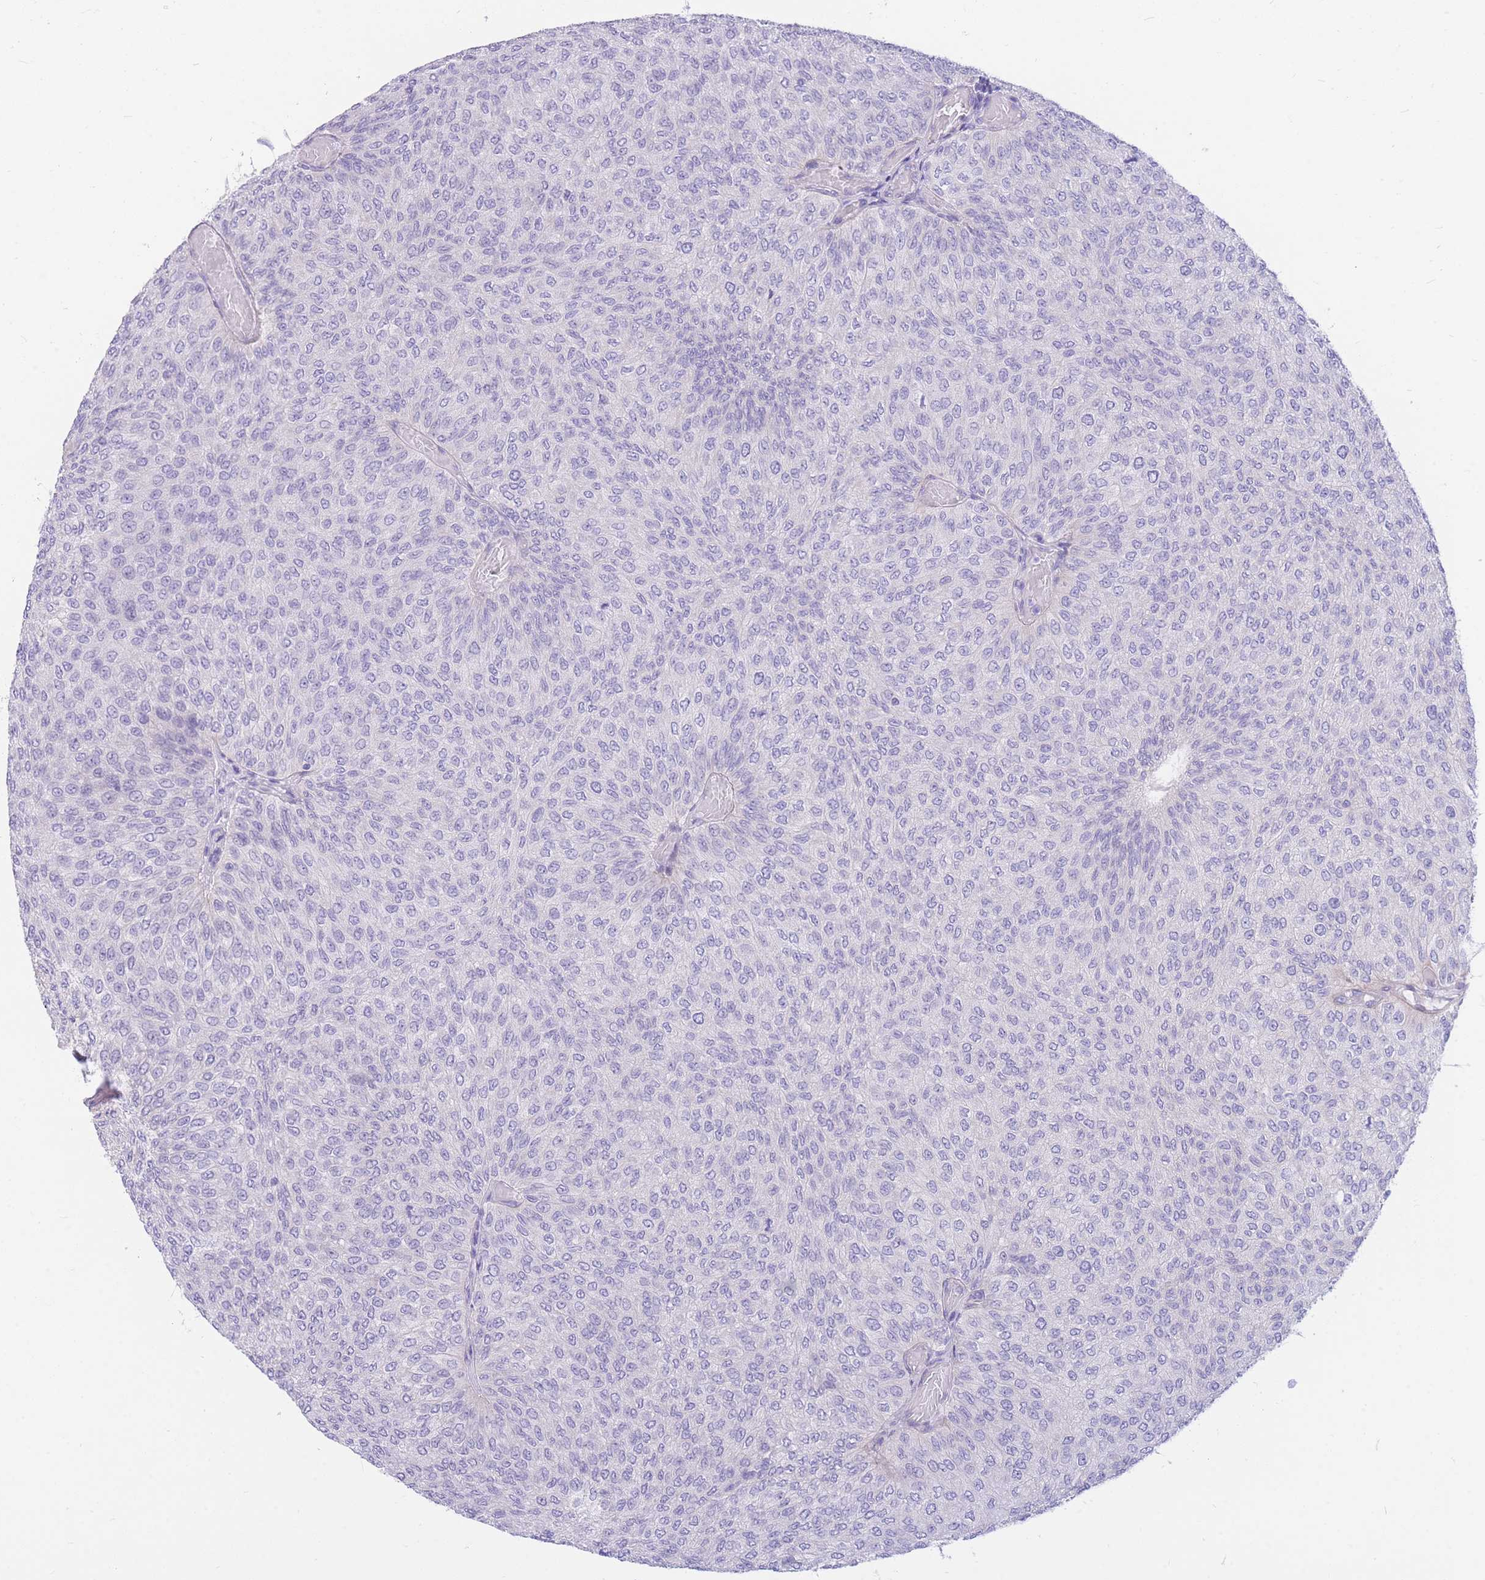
{"staining": {"intensity": "negative", "quantity": "none", "location": "none"}, "tissue": "urothelial cancer", "cell_type": "Tumor cells", "image_type": "cancer", "snomed": [{"axis": "morphology", "description": "Urothelial carcinoma, Low grade"}, {"axis": "topography", "description": "Urinary bladder"}], "caption": "Micrograph shows no protein positivity in tumor cells of low-grade urothelial carcinoma tissue. (DAB (3,3'-diaminobenzidine) immunohistochemistry (IHC) with hematoxylin counter stain).", "gene": "ZNF311", "patient": {"sex": "male", "age": 78}}